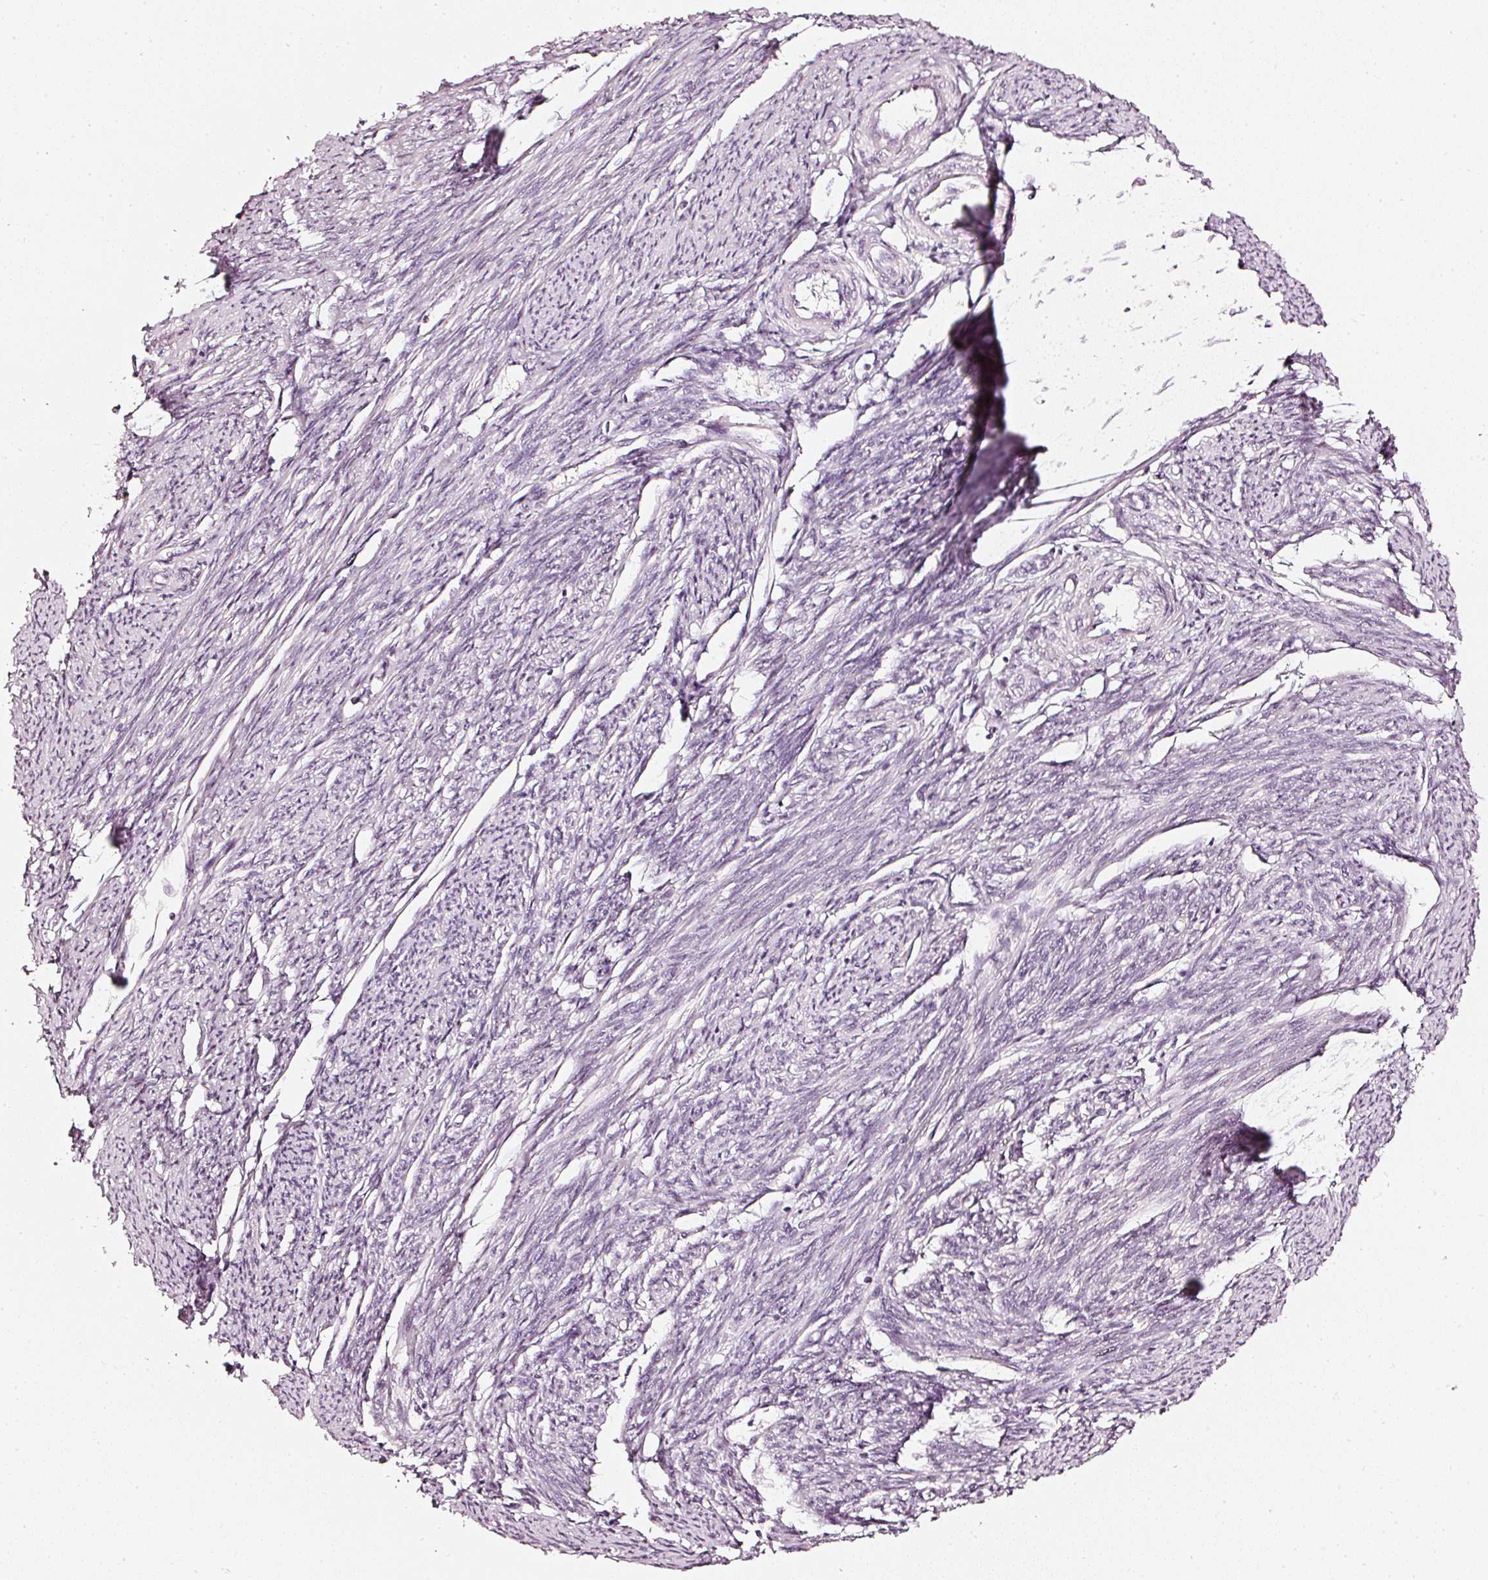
{"staining": {"intensity": "negative", "quantity": "none", "location": "none"}, "tissue": "smooth muscle", "cell_type": "Smooth muscle cells", "image_type": "normal", "snomed": [{"axis": "morphology", "description": "Normal tissue, NOS"}, {"axis": "topography", "description": "Smooth muscle"}, {"axis": "topography", "description": "Uterus"}], "caption": "Immunohistochemistry of benign smooth muscle reveals no positivity in smooth muscle cells.", "gene": "CNP", "patient": {"sex": "female", "age": 59}}